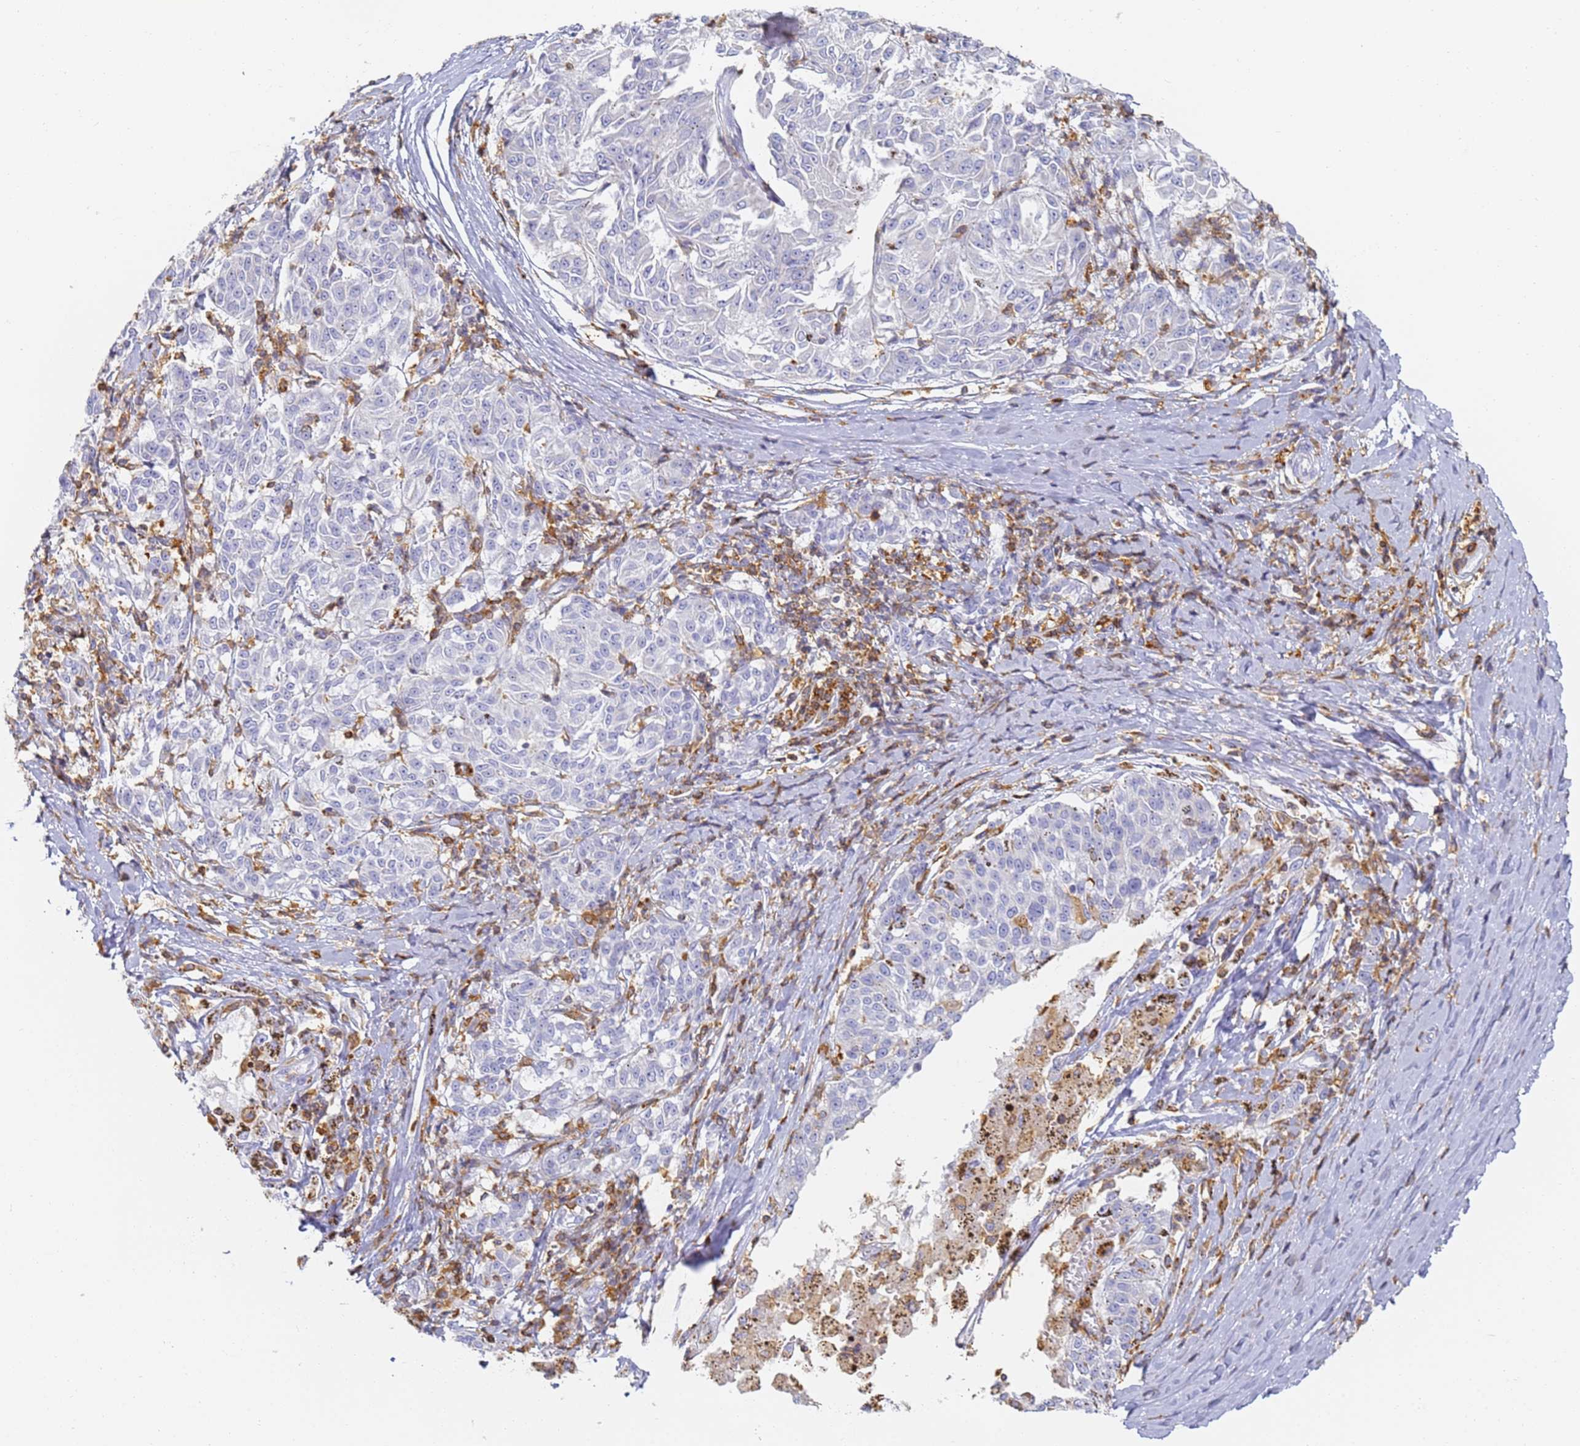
{"staining": {"intensity": "negative", "quantity": "none", "location": "none"}, "tissue": "melanoma", "cell_type": "Tumor cells", "image_type": "cancer", "snomed": [{"axis": "morphology", "description": "Malignant melanoma, NOS"}, {"axis": "topography", "description": "Skin"}], "caption": "Tumor cells are negative for brown protein staining in melanoma.", "gene": "BIN2", "patient": {"sex": "female", "age": 72}}